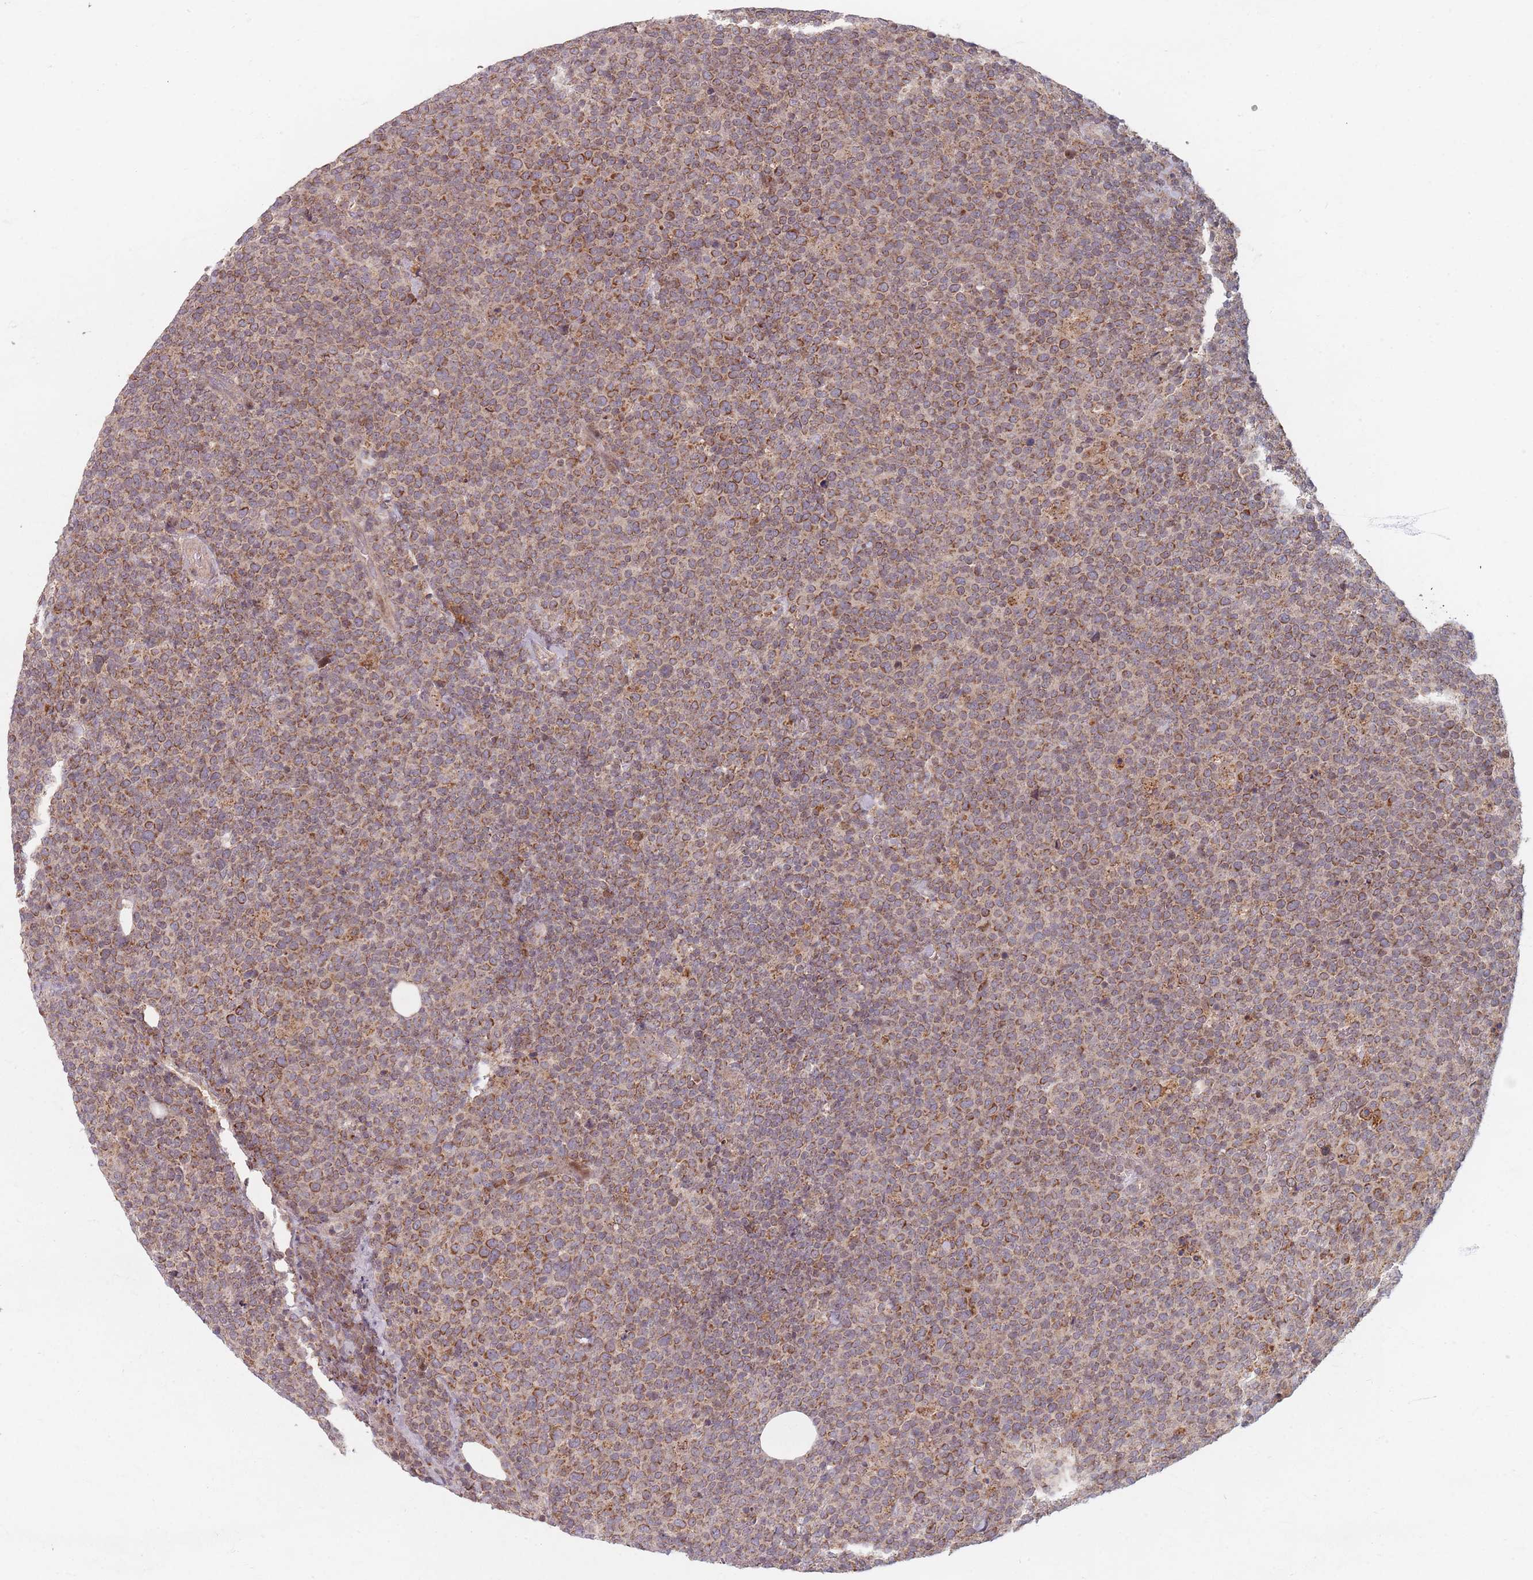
{"staining": {"intensity": "moderate", "quantity": ">75%", "location": "cytoplasmic/membranous"}, "tissue": "lymphoma", "cell_type": "Tumor cells", "image_type": "cancer", "snomed": [{"axis": "morphology", "description": "Malignant lymphoma, non-Hodgkin's type, High grade"}, {"axis": "topography", "description": "Lymph node"}], "caption": "Lymphoma stained for a protein (brown) reveals moderate cytoplasmic/membranous positive expression in about >75% of tumor cells.", "gene": "RADX", "patient": {"sex": "male", "age": 61}}